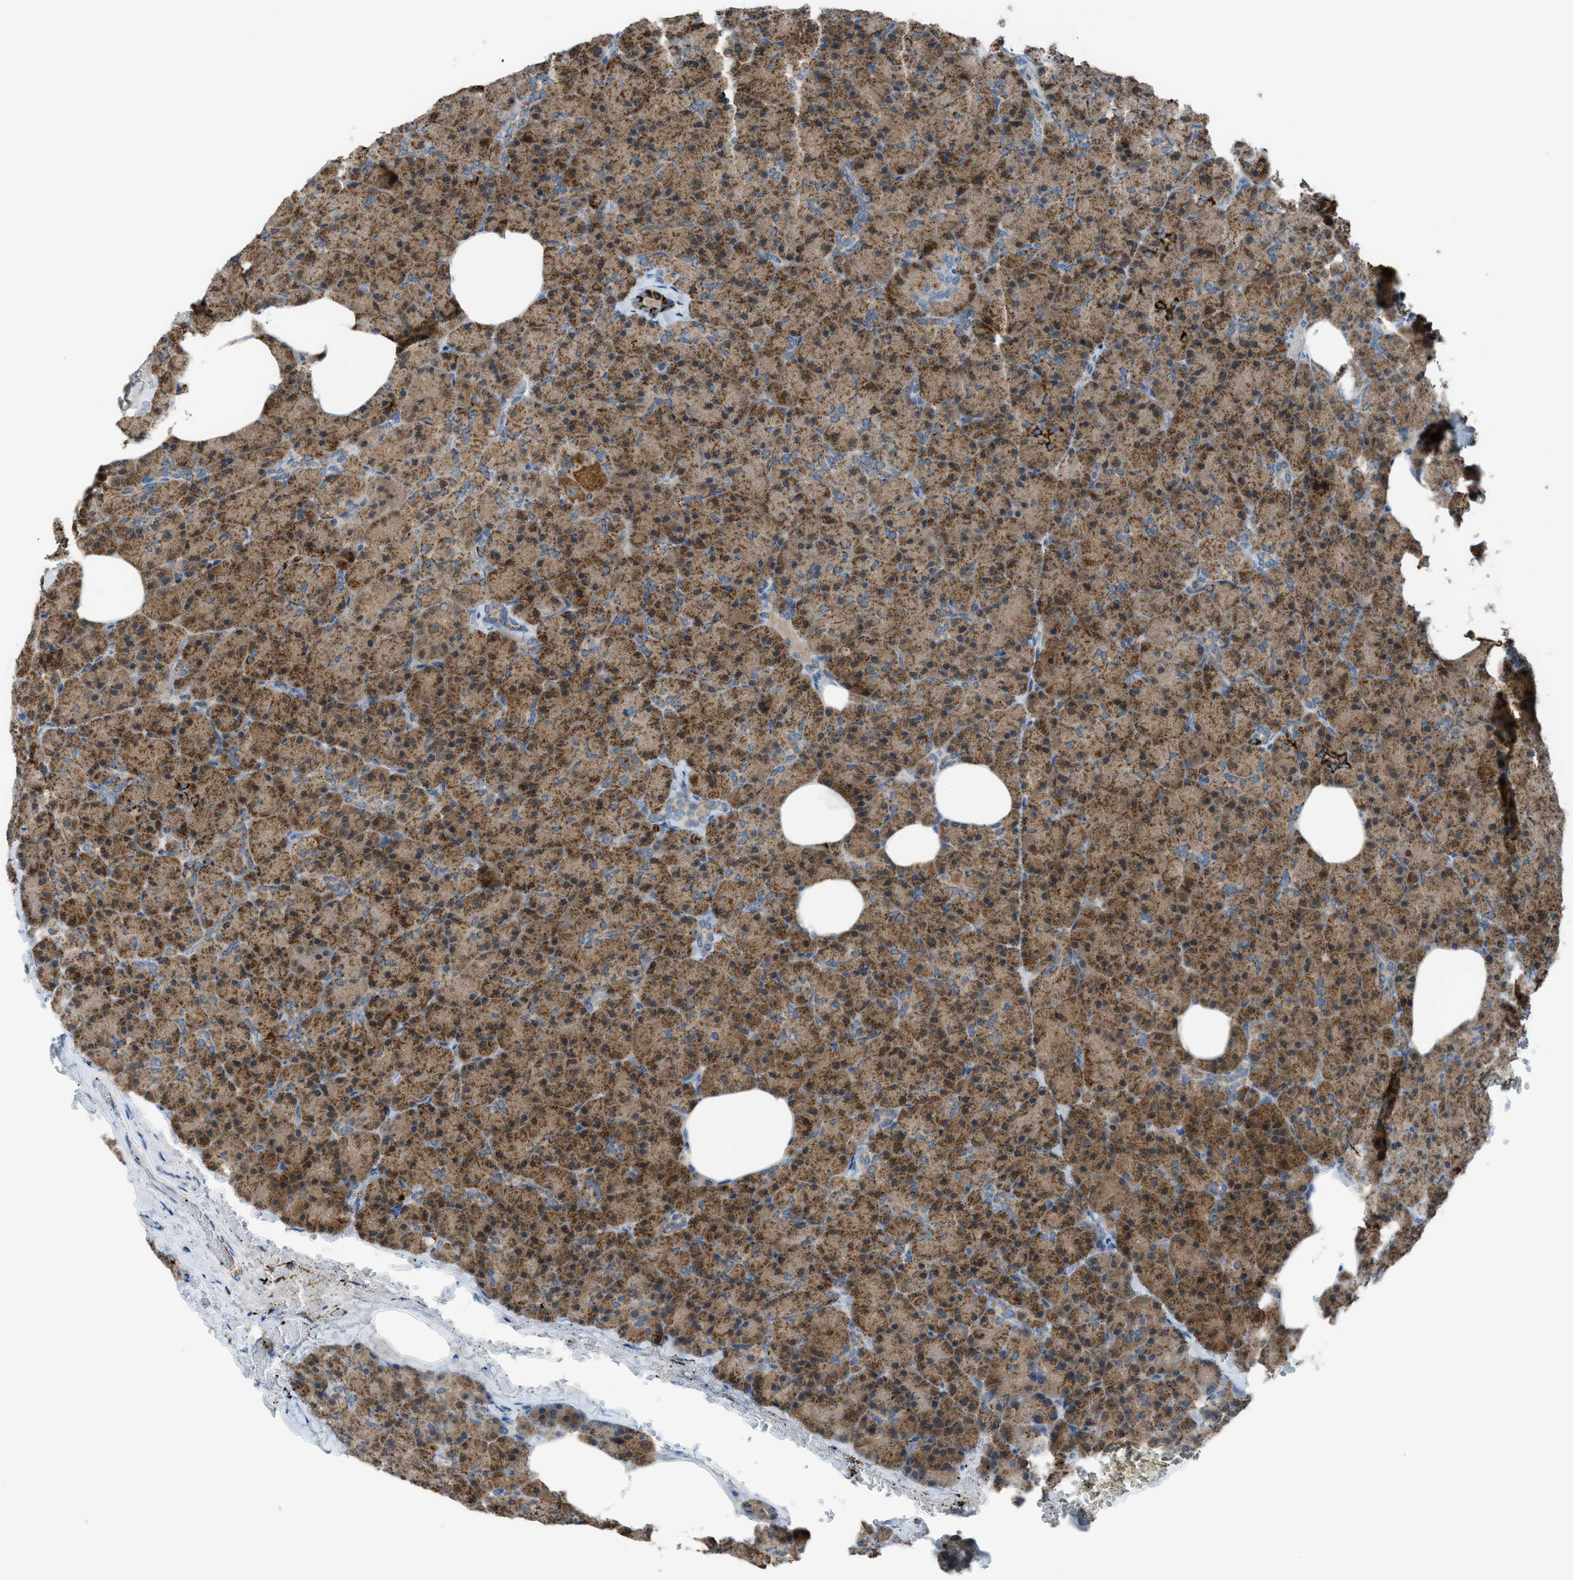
{"staining": {"intensity": "moderate", "quantity": ">75%", "location": "cytoplasmic/membranous"}, "tissue": "pancreas", "cell_type": "Exocrine glandular cells", "image_type": "normal", "snomed": [{"axis": "morphology", "description": "Normal tissue, NOS"}, {"axis": "topography", "description": "Pancreas"}], "caption": "Protein analysis of normal pancreas shows moderate cytoplasmic/membranous expression in about >75% of exocrine glandular cells. (brown staining indicates protein expression, while blue staining denotes nuclei).", "gene": "SRM", "patient": {"sex": "female", "age": 35}}